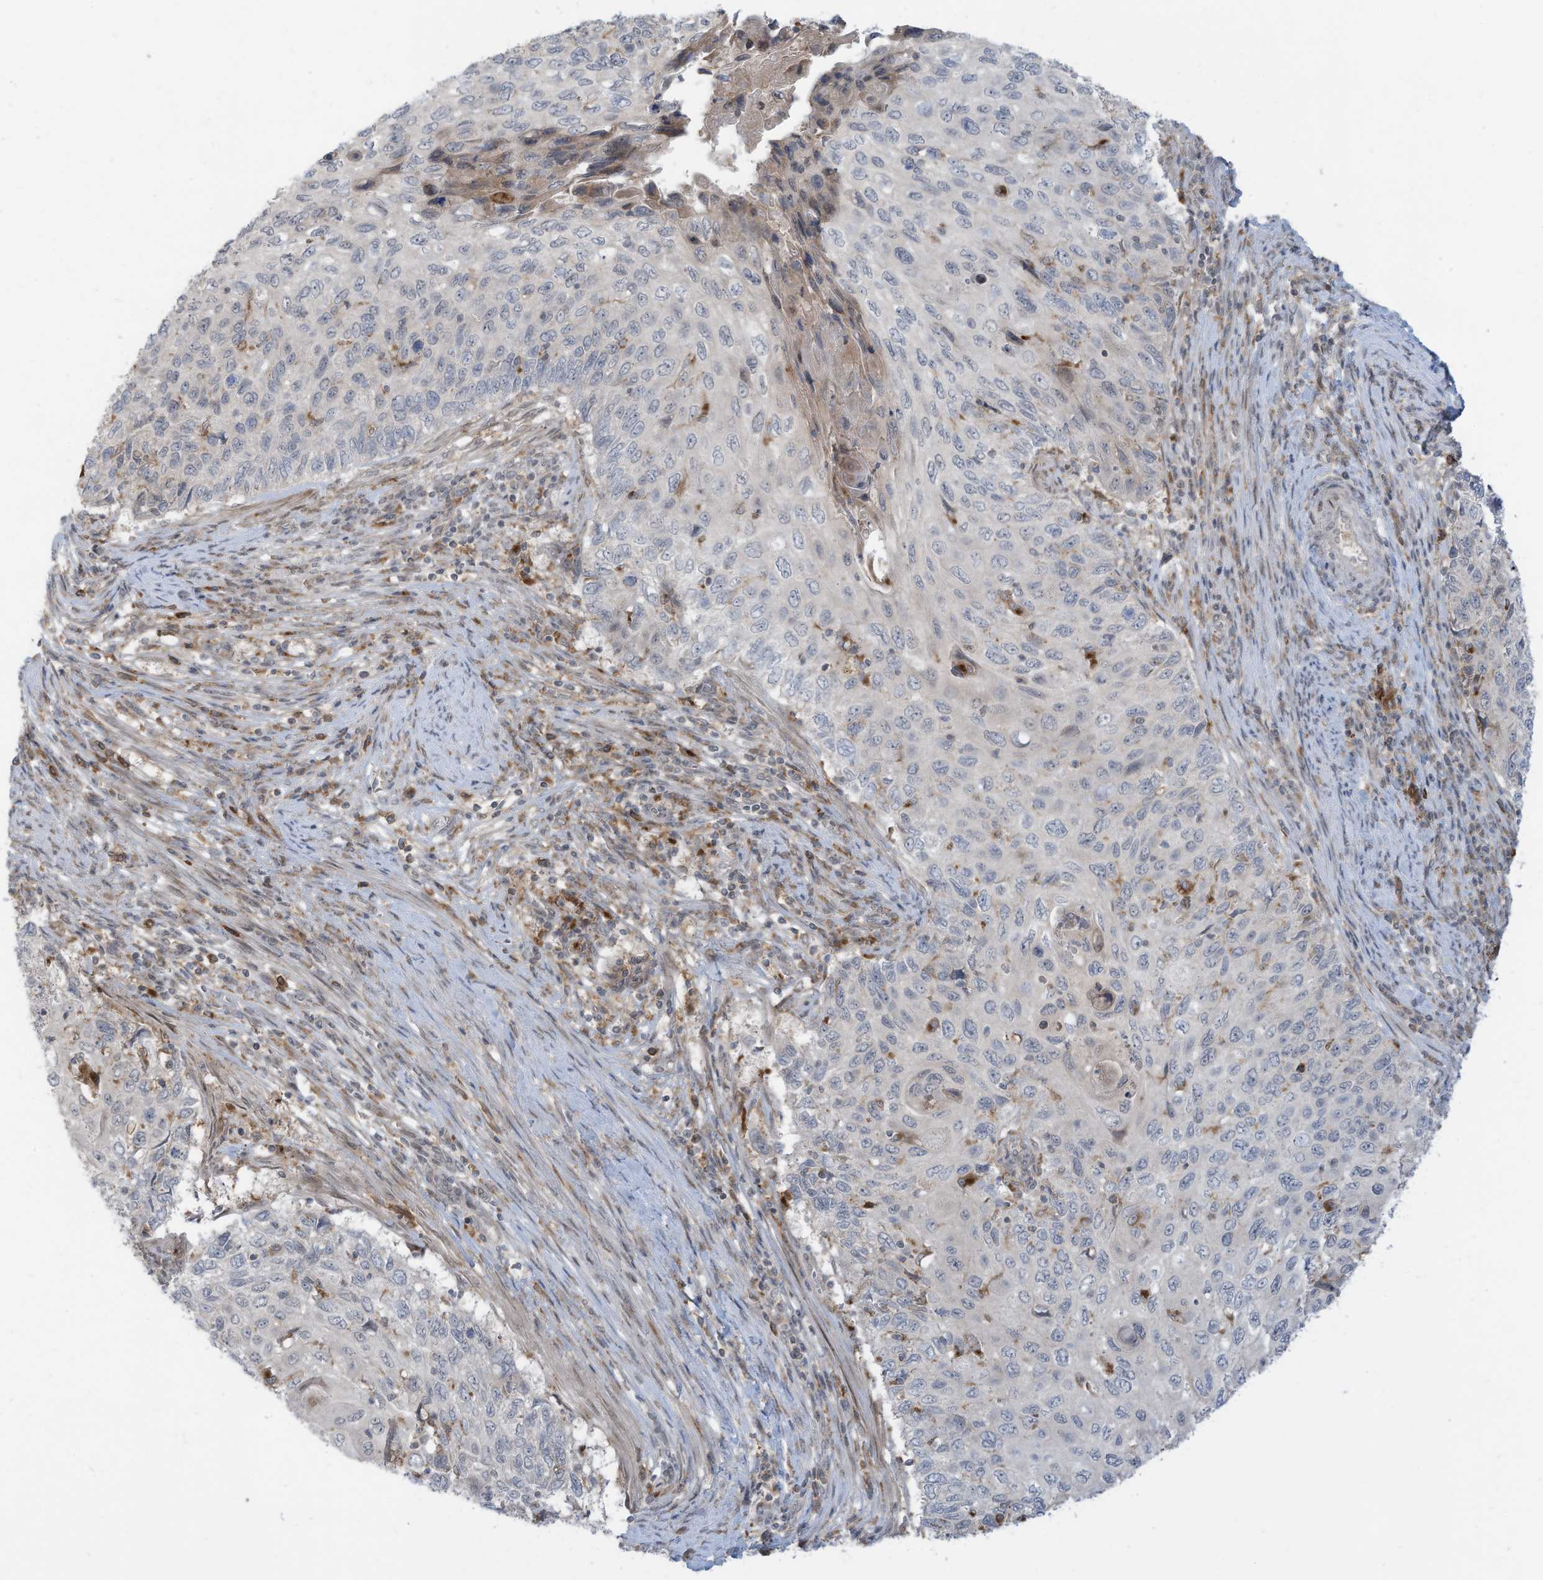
{"staining": {"intensity": "negative", "quantity": "none", "location": "none"}, "tissue": "cervical cancer", "cell_type": "Tumor cells", "image_type": "cancer", "snomed": [{"axis": "morphology", "description": "Squamous cell carcinoma, NOS"}, {"axis": "topography", "description": "Cervix"}], "caption": "A photomicrograph of cervical cancer stained for a protein demonstrates no brown staining in tumor cells.", "gene": "DZIP3", "patient": {"sex": "female", "age": 70}}